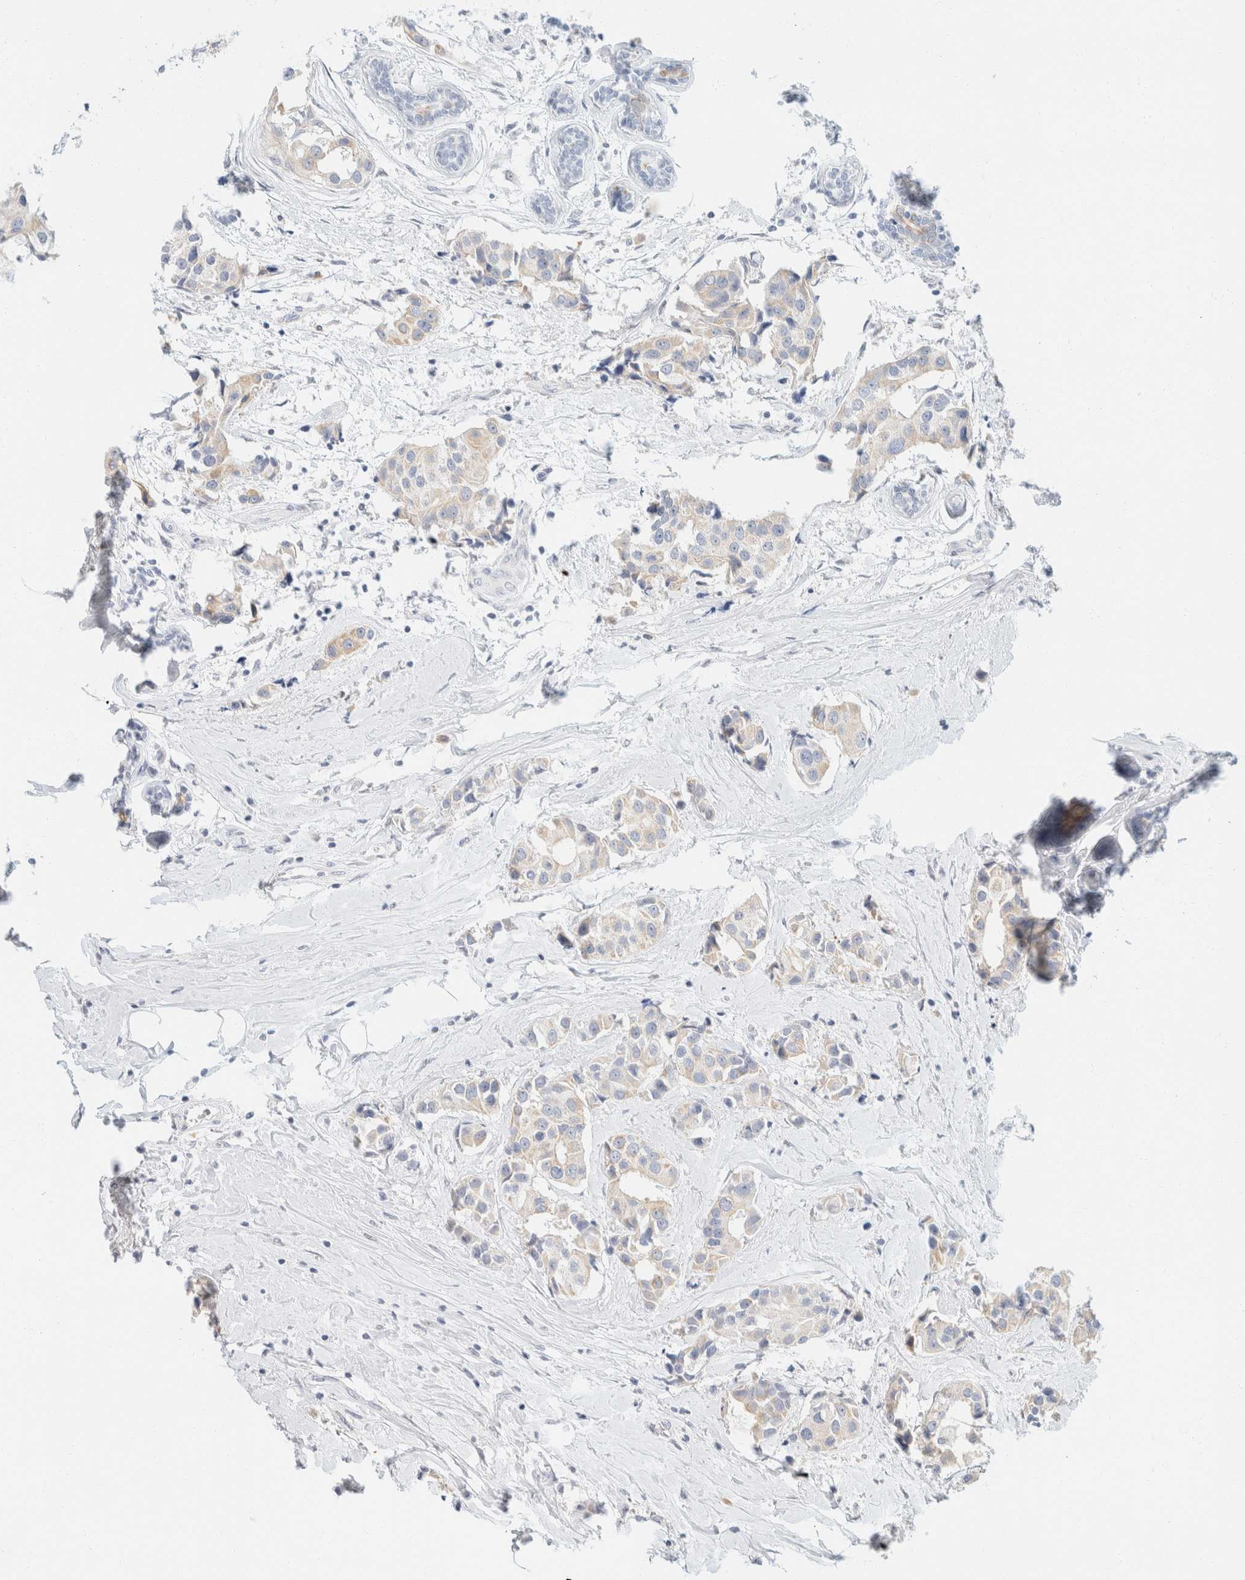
{"staining": {"intensity": "weak", "quantity": "<25%", "location": "cytoplasmic/membranous"}, "tissue": "breast cancer", "cell_type": "Tumor cells", "image_type": "cancer", "snomed": [{"axis": "morphology", "description": "Normal tissue, NOS"}, {"axis": "morphology", "description": "Duct carcinoma"}, {"axis": "topography", "description": "Breast"}], "caption": "Breast cancer (infiltrating ductal carcinoma) was stained to show a protein in brown. There is no significant positivity in tumor cells. (Immunohistochemistry (ihc), brightfield microscopy, high magnification).", "gene": "KRT20", "patient": {"sex": "female", "age": 39}}